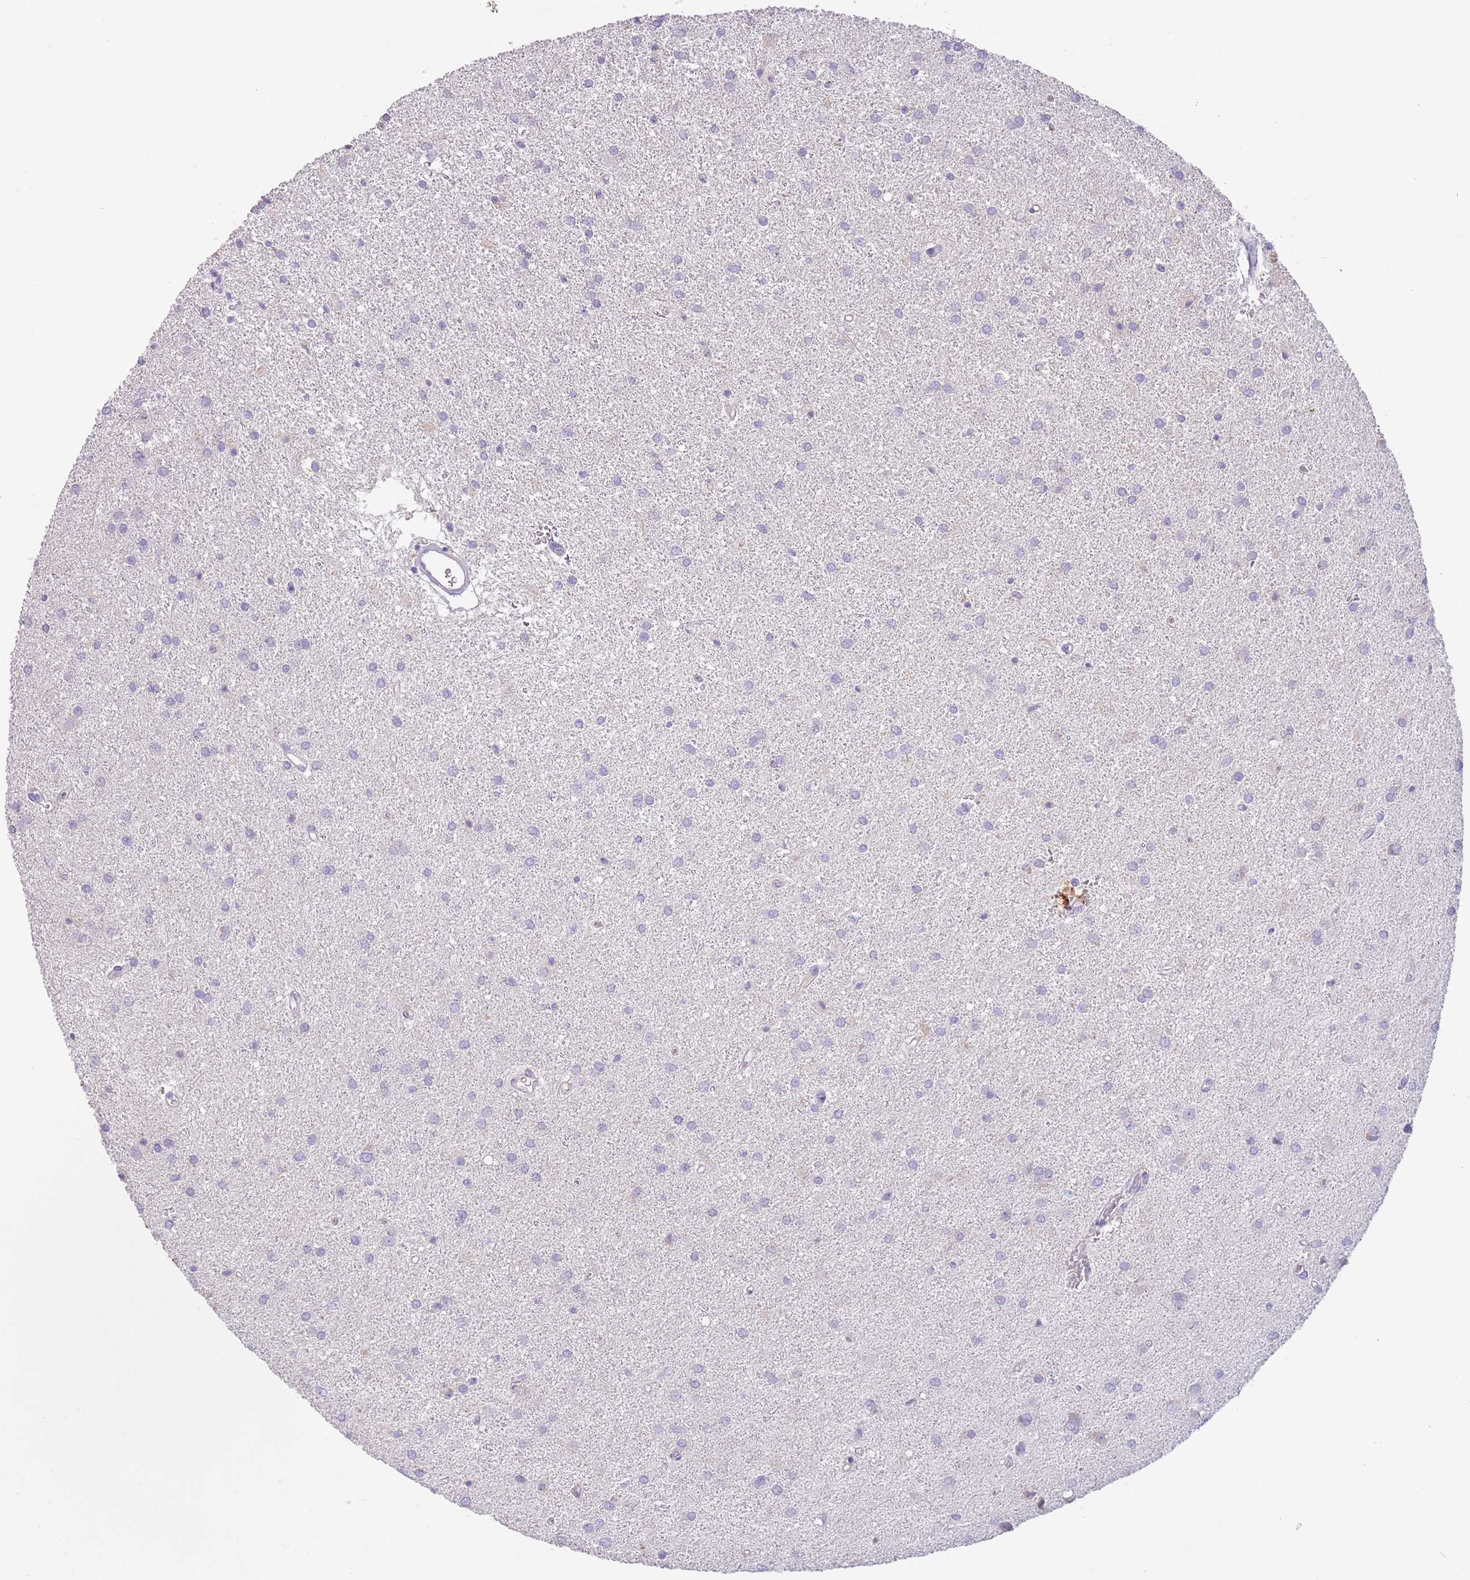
{"staining": {"intensity": "negative", "quantity": "none", "location": "none"}, "tissue": "glioma", "cell_type": "Tumor cells", "image_type": "cancer", "snomed": [{"axis": "morphology", "description": "Glioma, malignant, High grade"}, {"axis": "topography", "description": "Brain"}], "caption": "IHC of human glioma shows no positivity in tumor cells.", "gene": "IGFL4", "patient": {"sex": "female", "age": 50}}